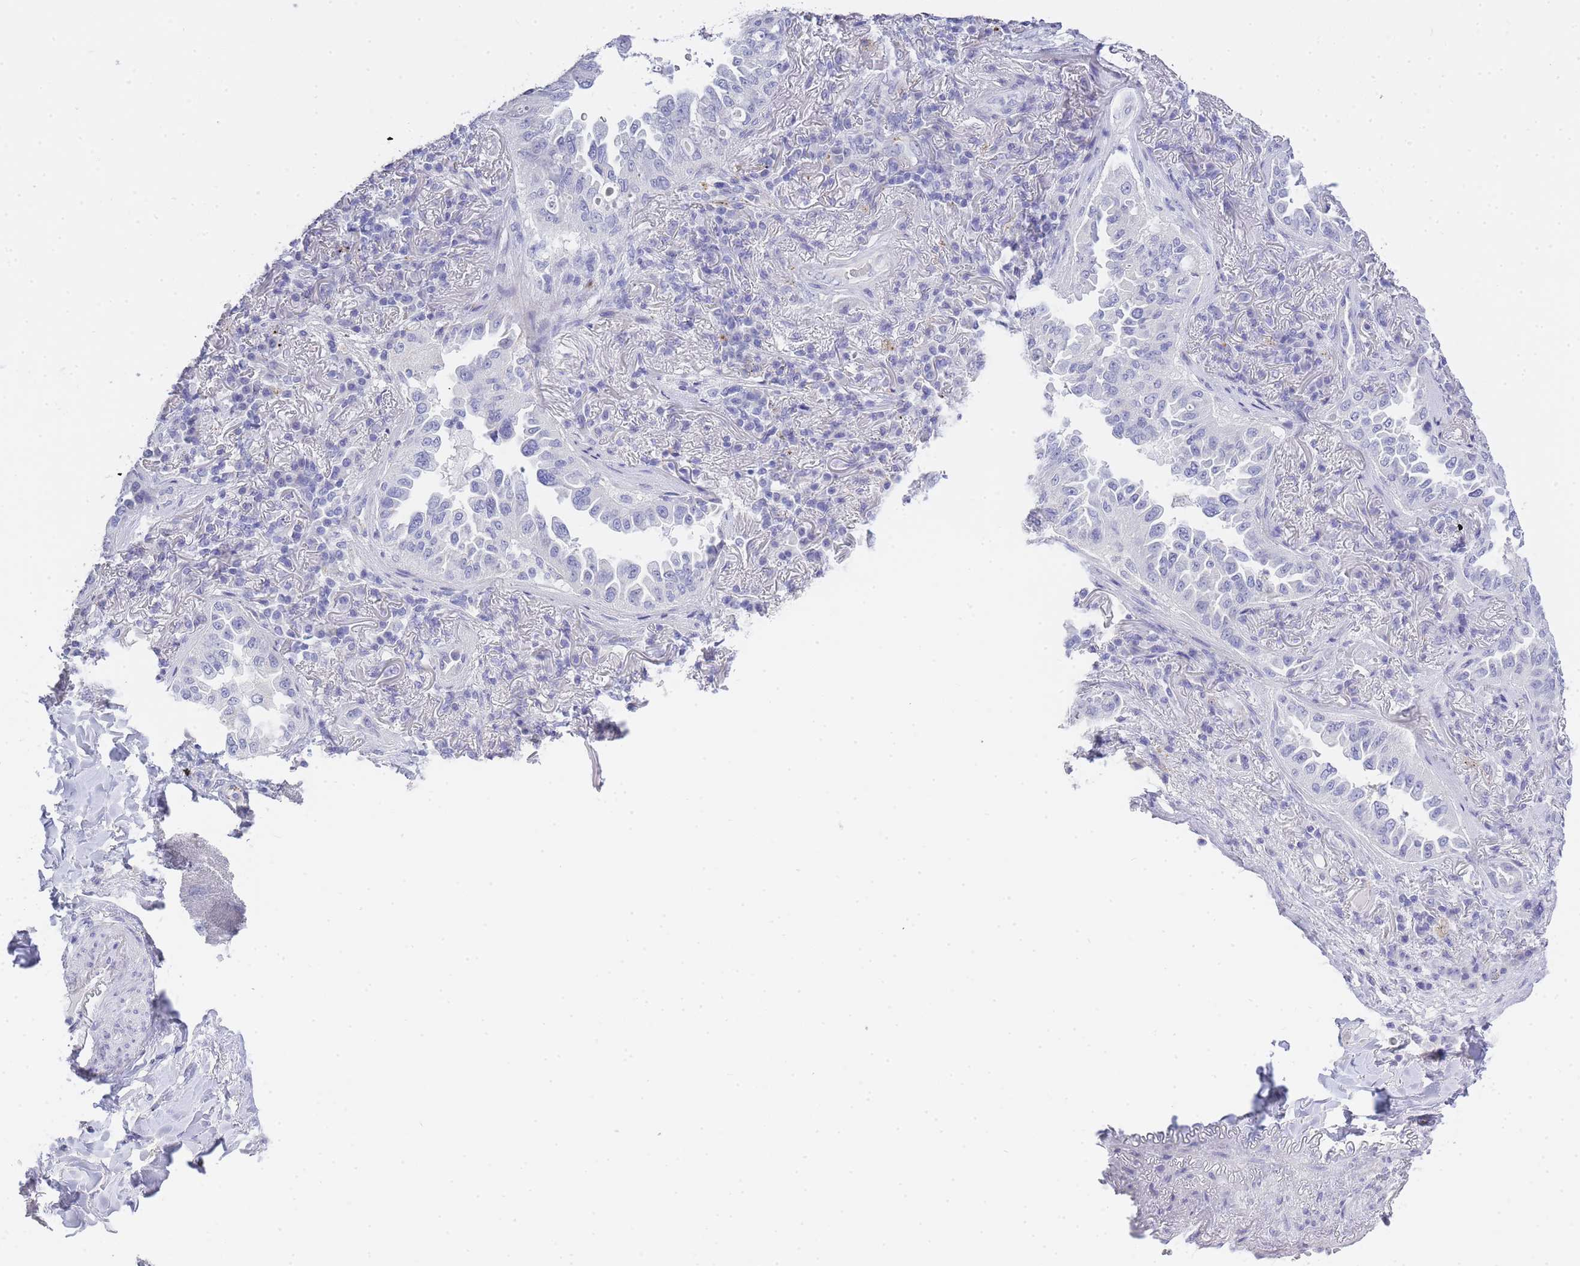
{"staining": {"intensity": "negative", "quantity": "none", "location": "none"}, "tissue": "lung cancer", "cell_type": "Tumor cells", "image_type": "cancer", "snomed": [{"axis": "morphology", "description": "Adenocarcinoma, NOS"}, {"axis": "topography", "description": "Lung"}], "caption": "Tumor cells show no significant positivity in lung cancer (adenocarcinoma). (DAB (3,3'-diaminobenzidine) IHC with hematoxylin counter stain).", "gene": "RHO", "patient": {"sex": "female", "age": 69}}